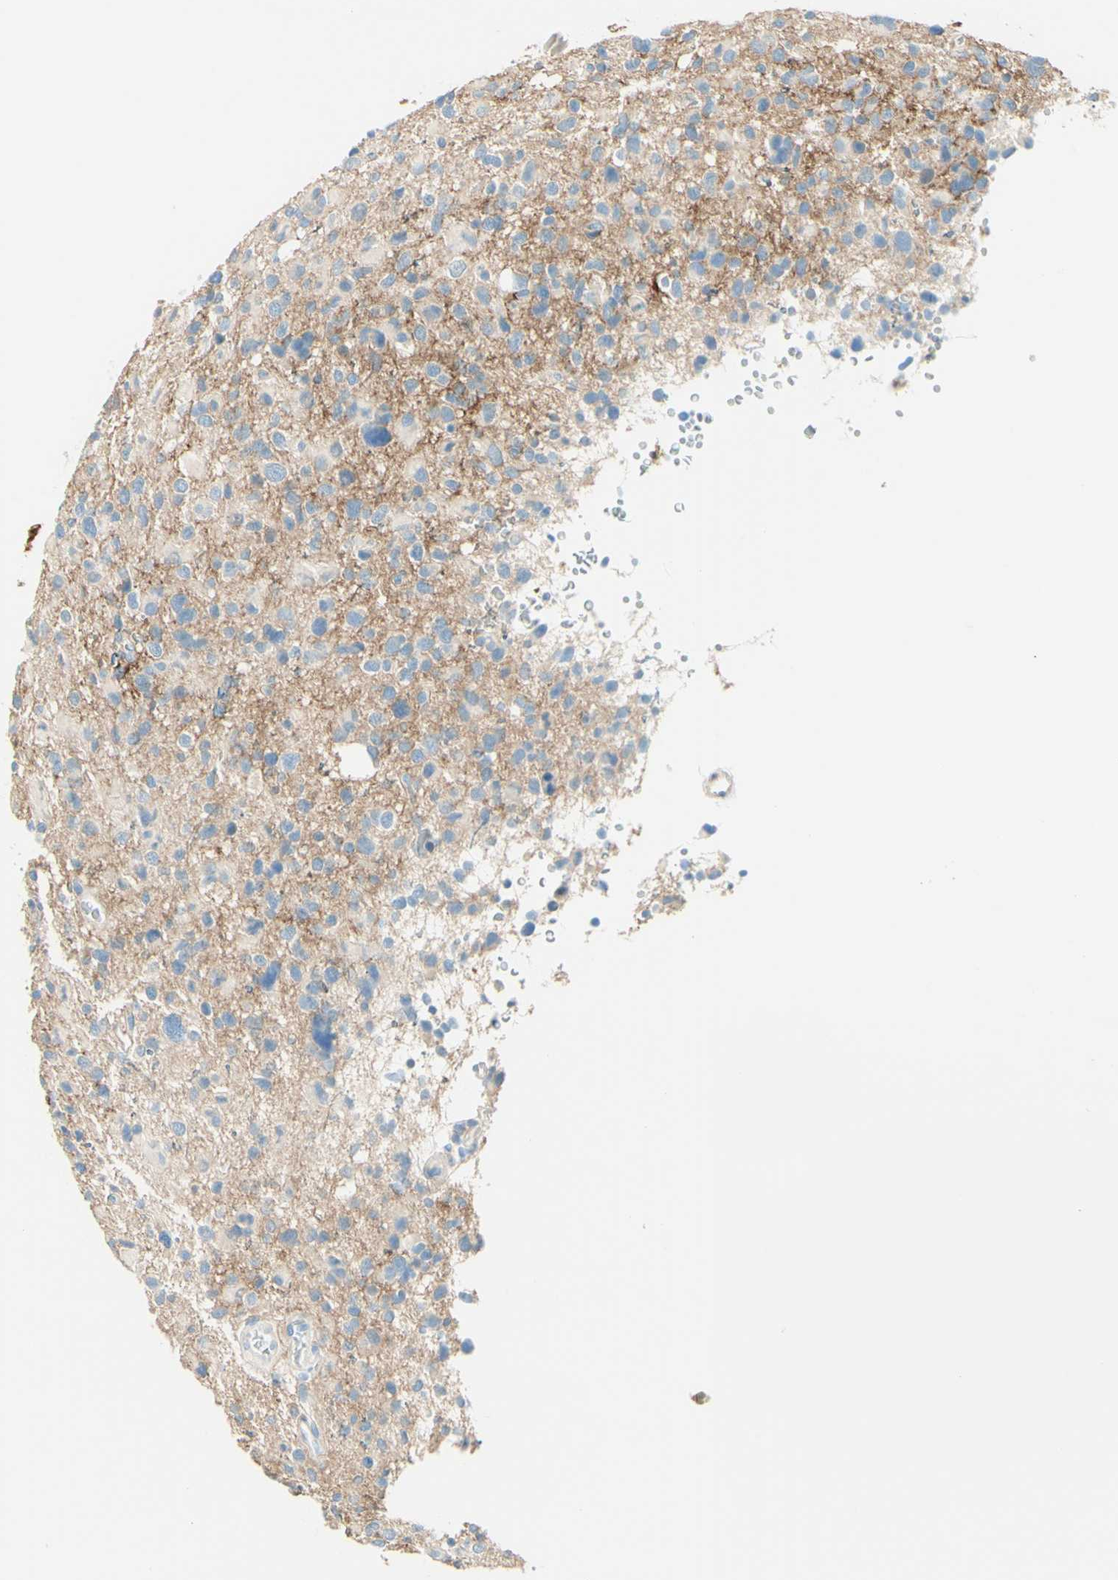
{"staining": {"intensity": "negative", "quantity": "none", "location": "none"}, "tissue": "glioma", "cell_type": "Tumor cells", "image_type": "cancer", "snomed": [{"axis": "morphology", "description": "Glioma, malignant, High grade"}, {"axis": "topography", "description": "Brain"}], "caption": "Immunohistochemistry (IHC) micrograph of neoplastic tissue: glioma stained with DAB (3,3'-diaminobenzidine) reveals no significant protein staining in tumor cells.", "gene": "NCBP2L", "patient": {"sex": "male", "age": 48}}